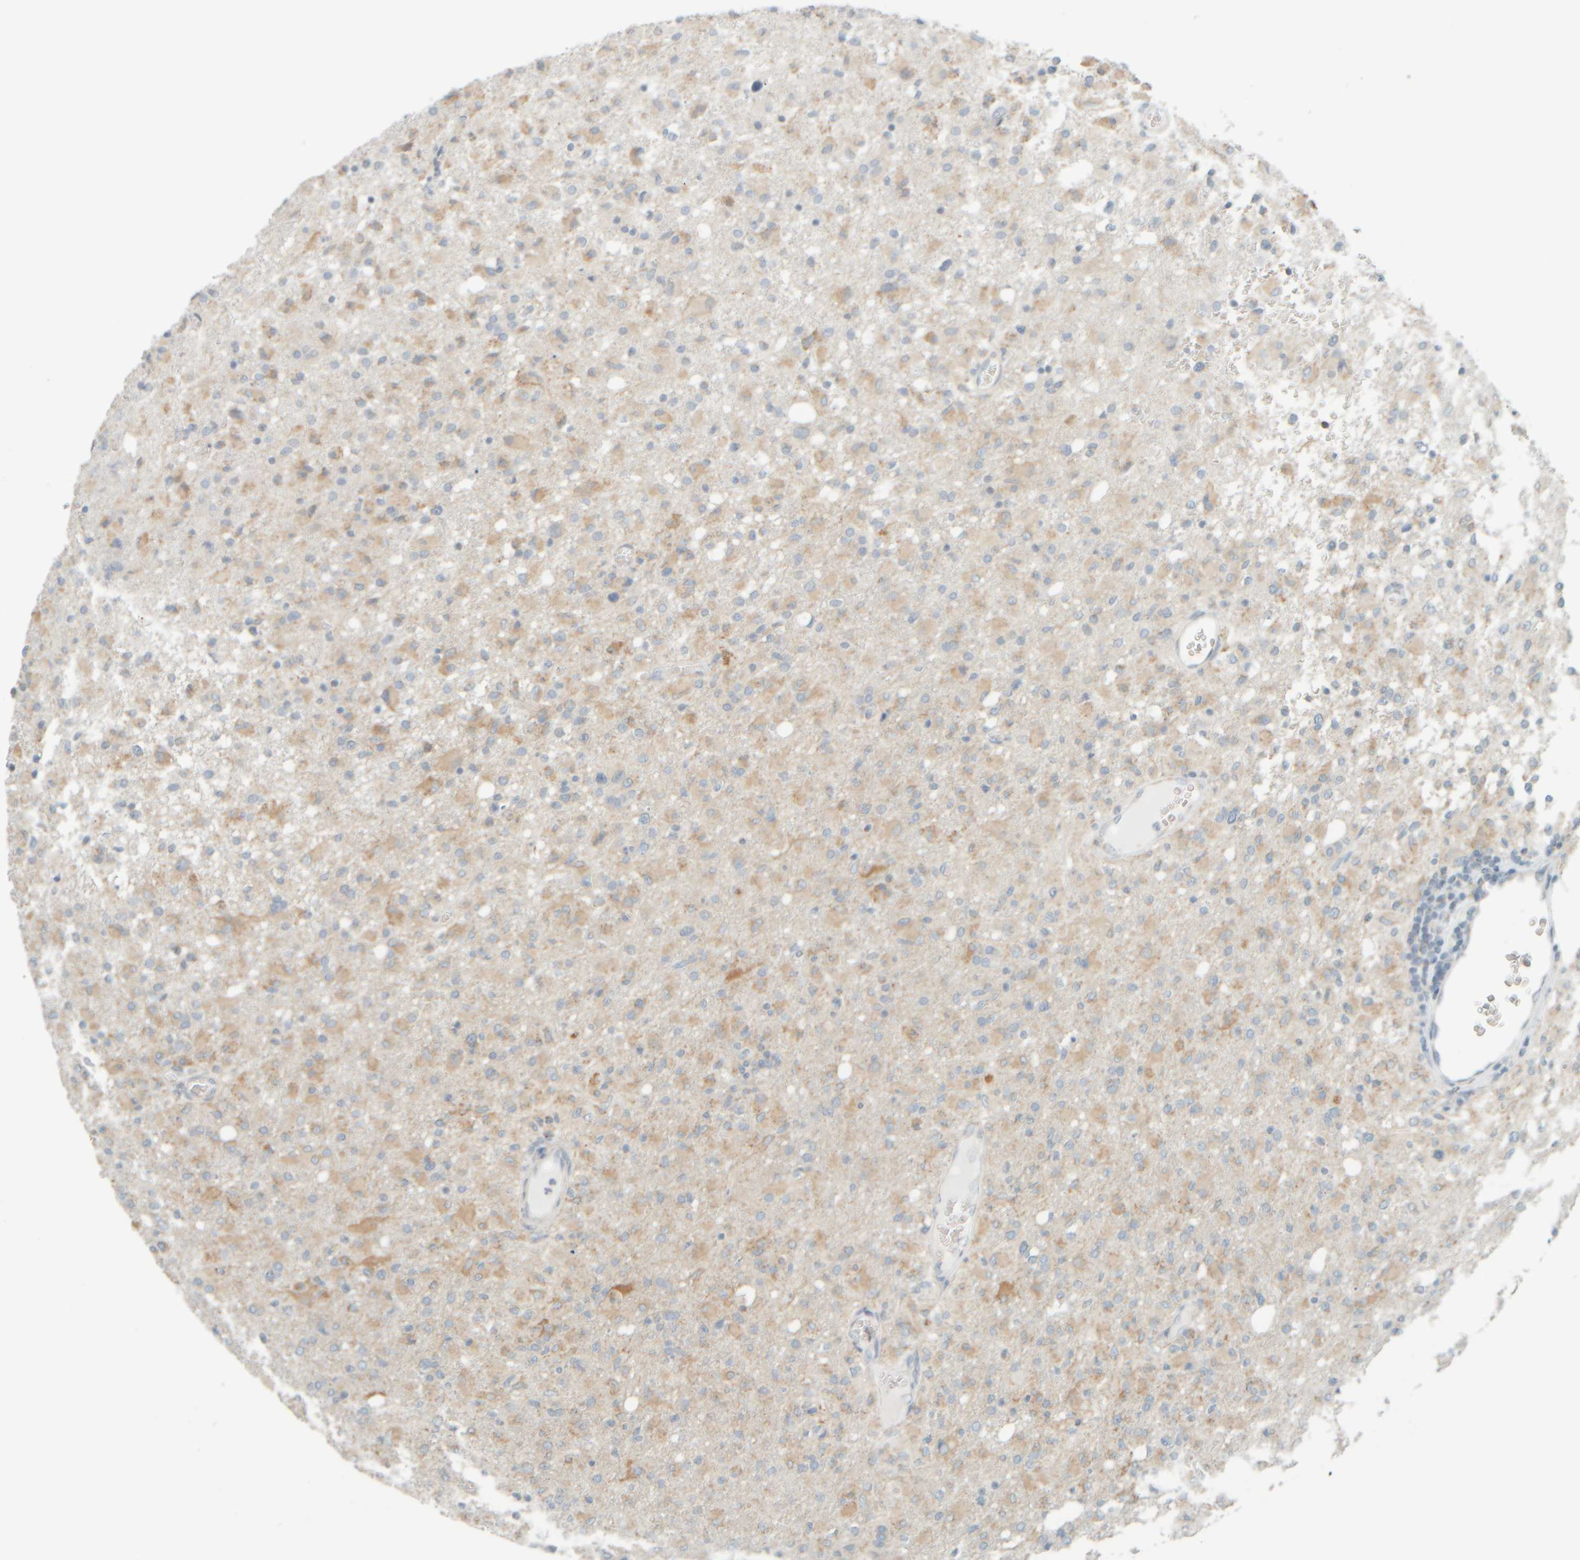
{"staining": {"intensity": "weak", "quantity": "25%-75%", "location": "cytoplasmic/membranous"}, "tissue": "glioma", "cell_type": "Tumor cells", "image_type": "cancer", "snomed": [{"axis": "morphology", "description": "Glioma, malignant, High grade"}, {"axis": "topography", "description": "Brain"}], "caption": "Malignant high-grade glioma stained with a brown dye shows weak cytoplasmic/membranous positive expression in about 25%-75% of tumor cells.", "gene": "PTGES3L-AARSD1", "patient": {"sex": "female", "age": 57}}